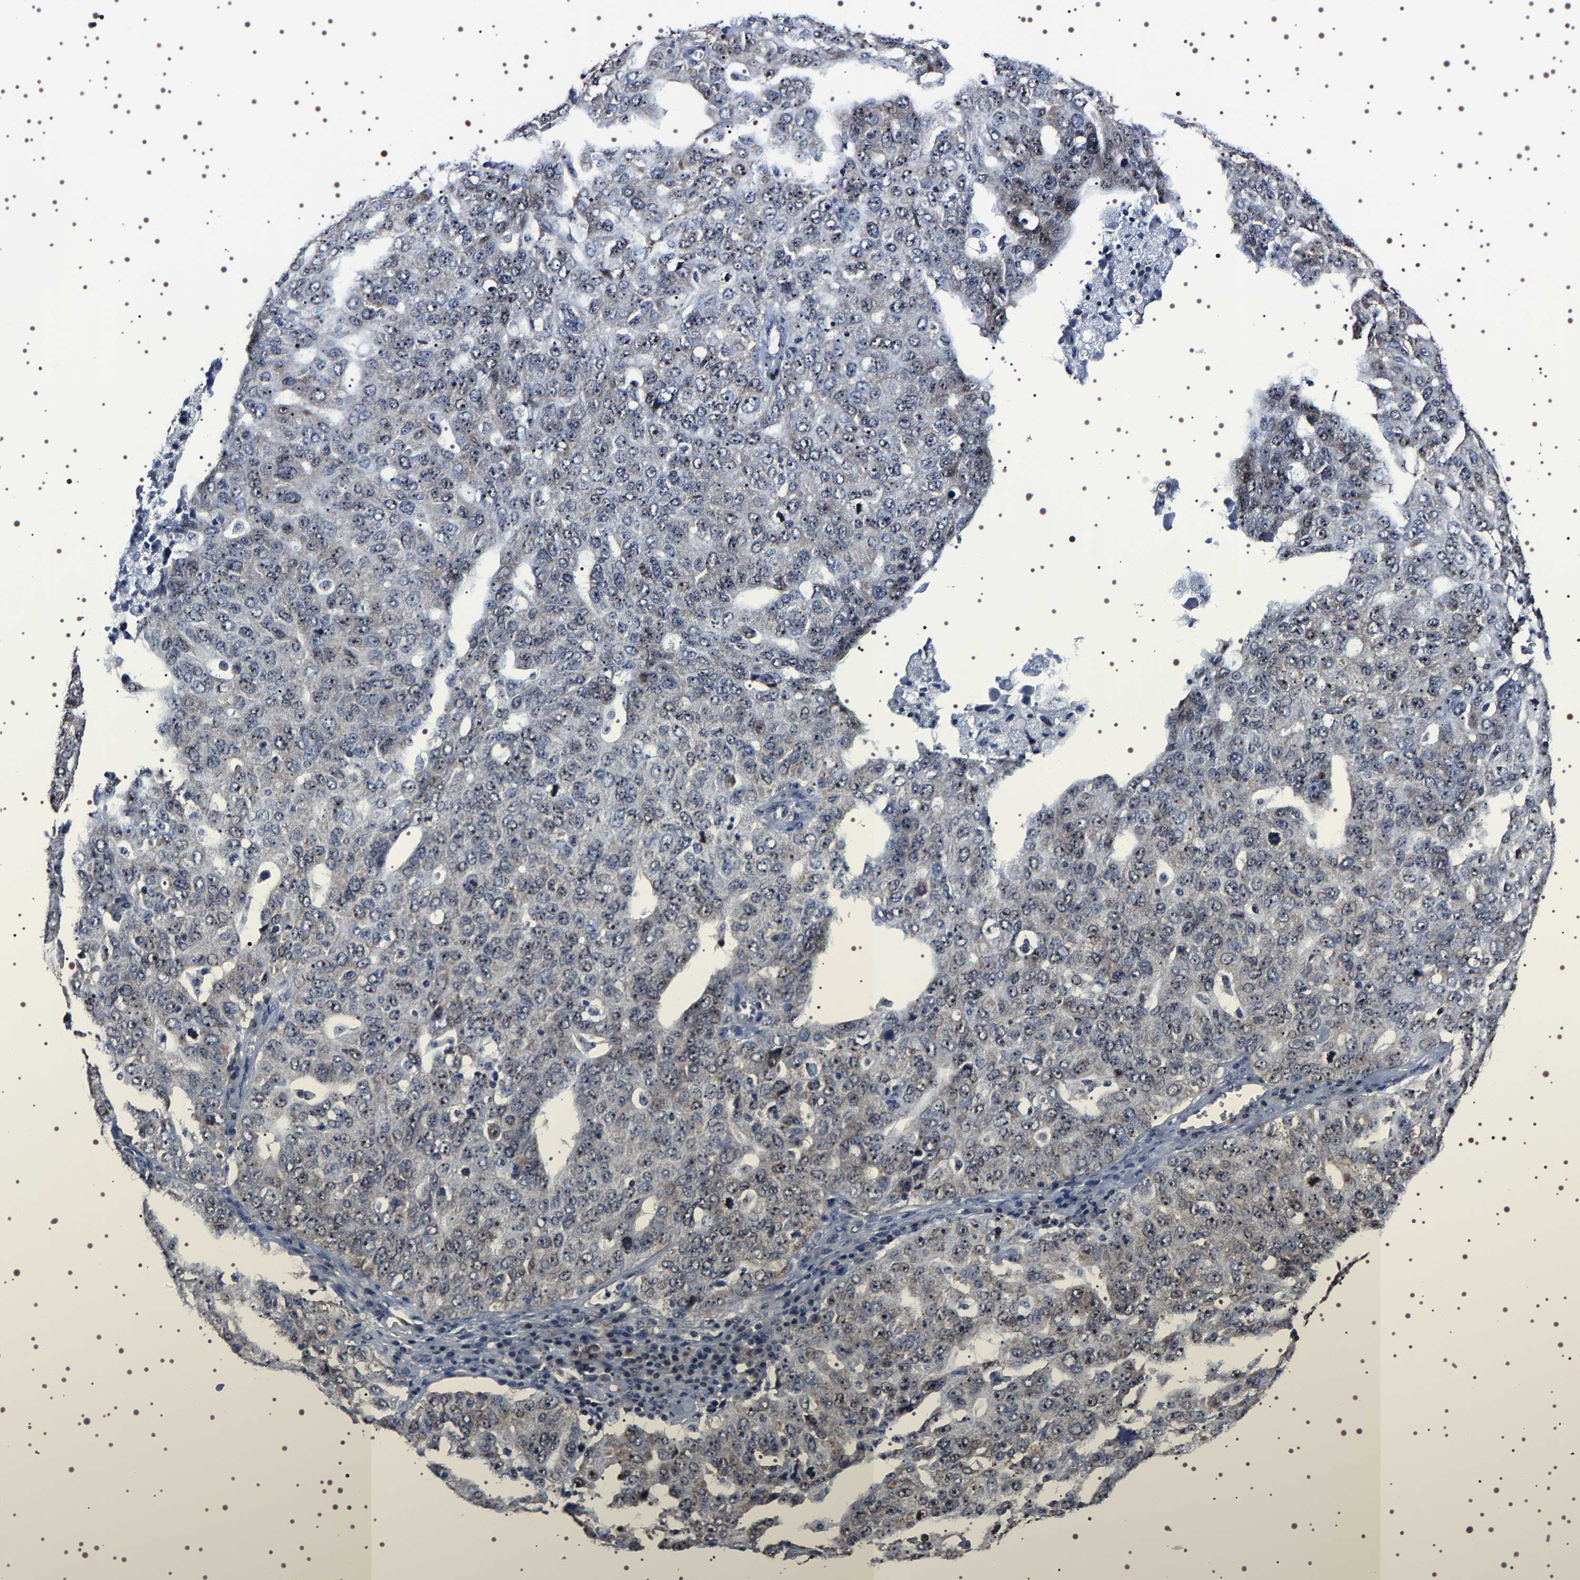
{"staining": {"intensity": "moderate", "quantity": ">75%", "location": "nuclear"}, "tissue": "ovarian cancer", "cell_type": "Tumor cells", "image_type": "cancer", "snomed": [{"axis": "morphology", "description": "Carcinoma, endometroid"}, {"axis": "topography", "description": "Ovary"}], "caption": "High-magnification brightfield microscopy of ovarian cancer stained with DAB (3,3'-diaminobenzidine) (brown) and counterstained with hematoxylin (blue). tumor cells exhibit moderate nuclear expression is present in about>75% of cells.", "gene": "GNL3", "patient": {"sex": "female", "age": 62}}